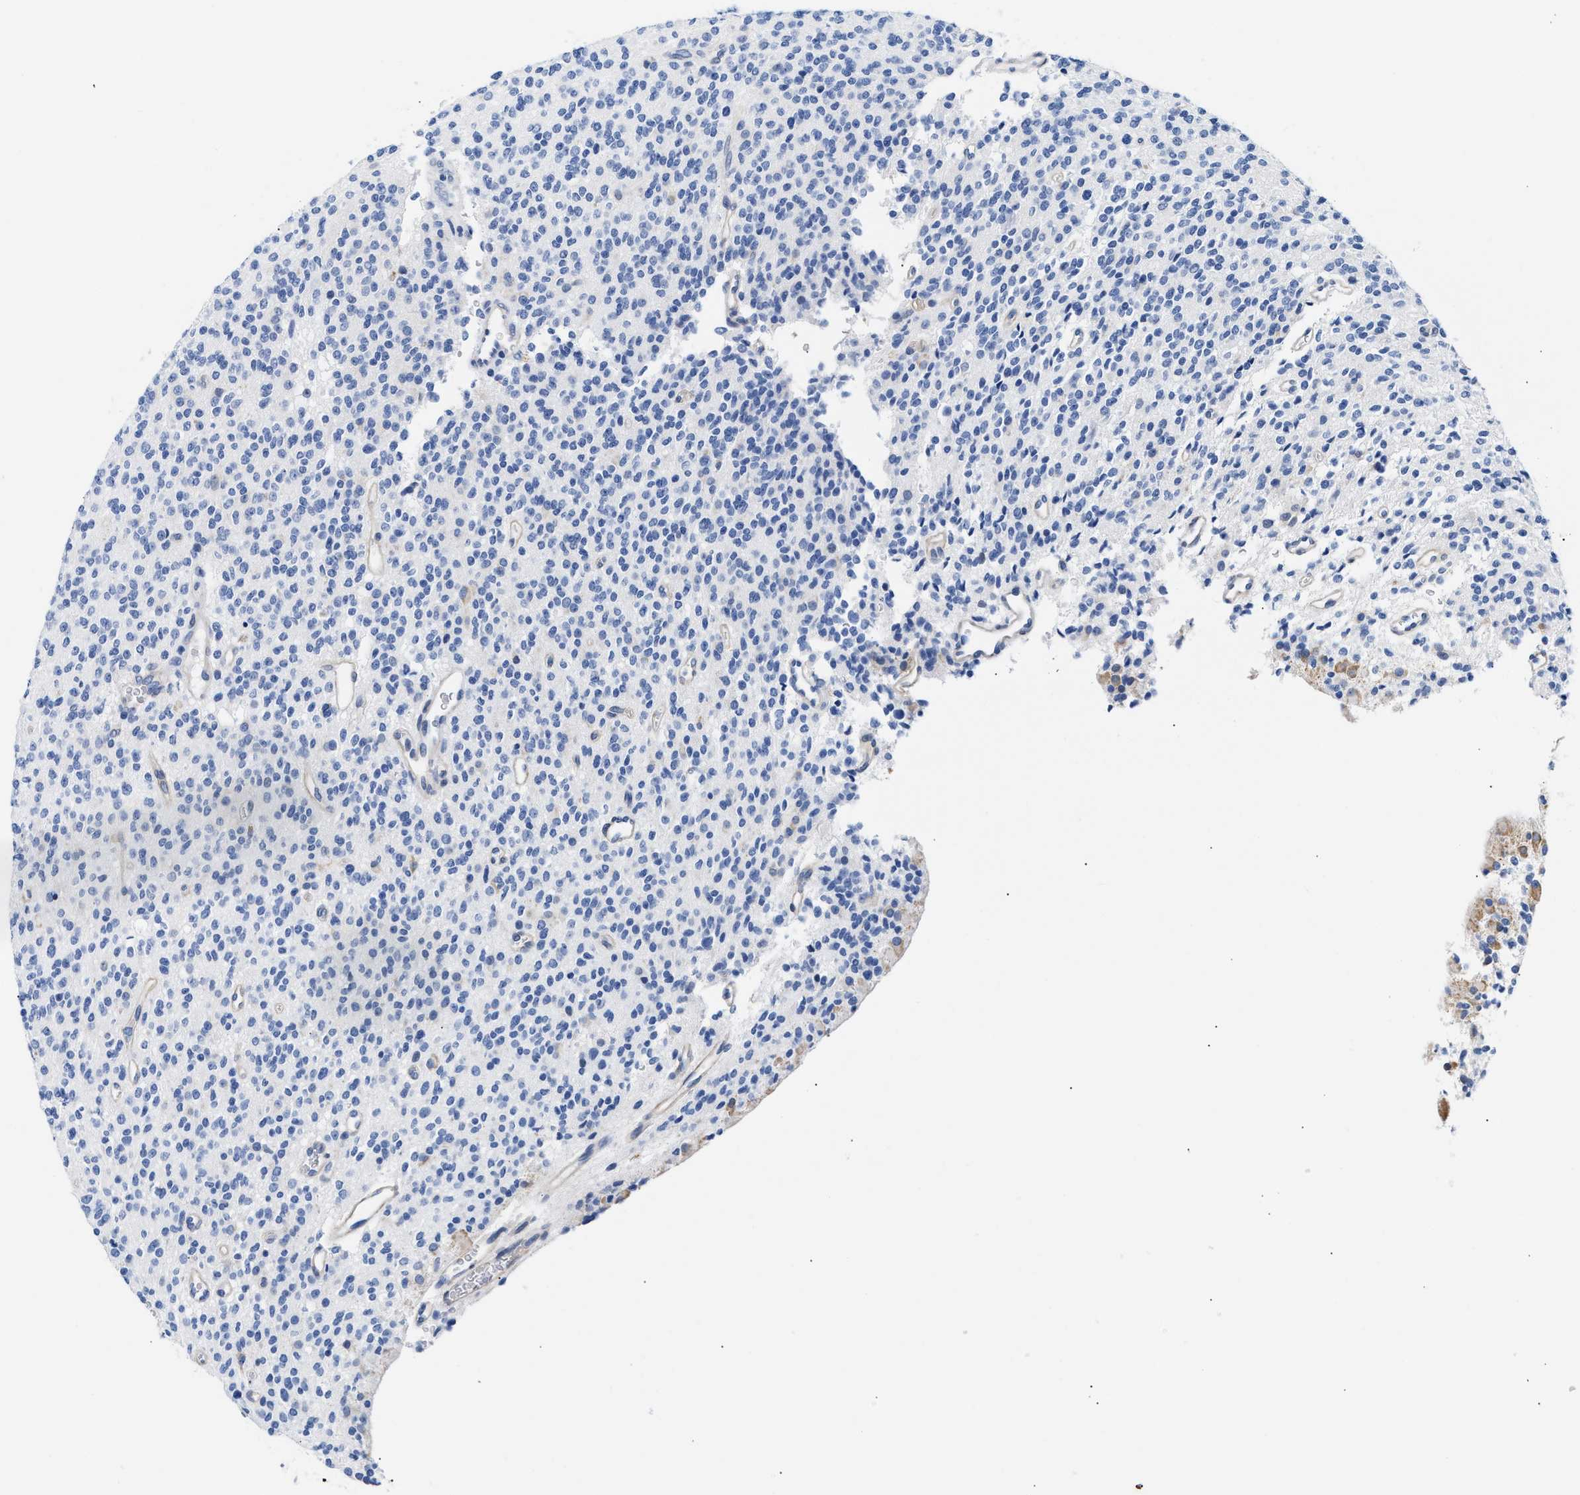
{"staining": {"intensity": "negative", "quantity": "none", "location": "none"}, "tissue": "glioma", "cell_type": "Tumor cells", "image_type": "cancer", "snomed": [{"axis": "morphology", "description": "Glioma, malignant, High grade"}, {"axis": "topography", "description": "Brain"}], "caption": "This is a photomicrograph of IHC staining of glioma, which shows no expression in tumor cells. Brightfield microscopy of immunohistochemistry stained with DAB (3,3'-diaminobenzidine) (brown) and hematoxylin (blue), captured at high magnification.", "gene": "TRIM29", "patient": {"sex": "male", "age": 34}}